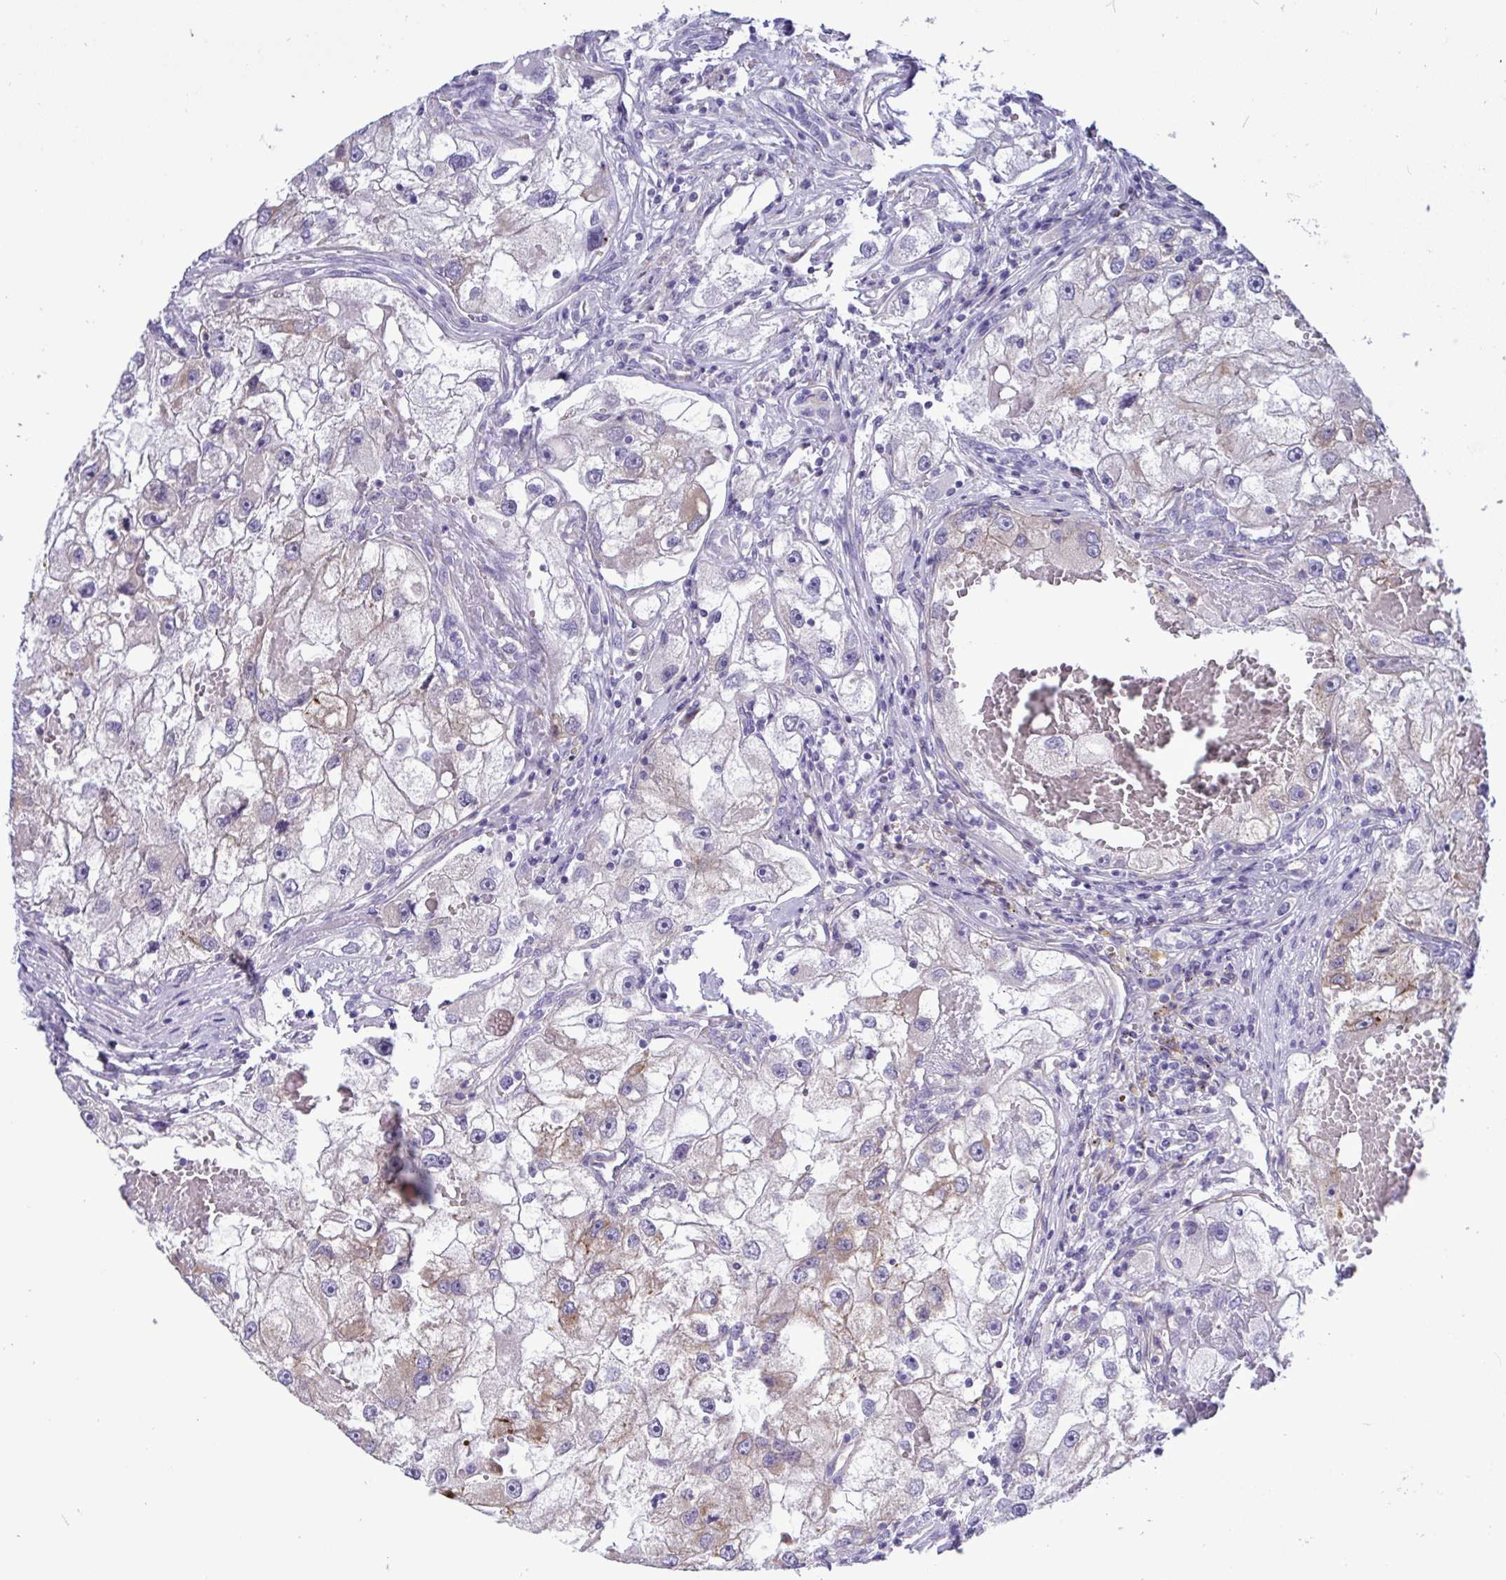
{"staining": {"intensity": "moderate", "quantity": "<25%", "location": "cytoplasmic/membranous"}, "tissue": "renal cancer", "cell_type": "Tumor cells", "image_type": "cancer", "snomed": [{"axis": "morphology", "description": "Adenocarcinoma, NOS"}, {"axis": "topography", "description": "Kidney"}], "caption": "Moderate cytoplasmic/membranous positivity for a protein is appreciated in about <25% of tumor cells of adenocarcinoma (renal) using IHC.", "gene": "SREBF1", "patient": {"sex": "male", "age": 63}}